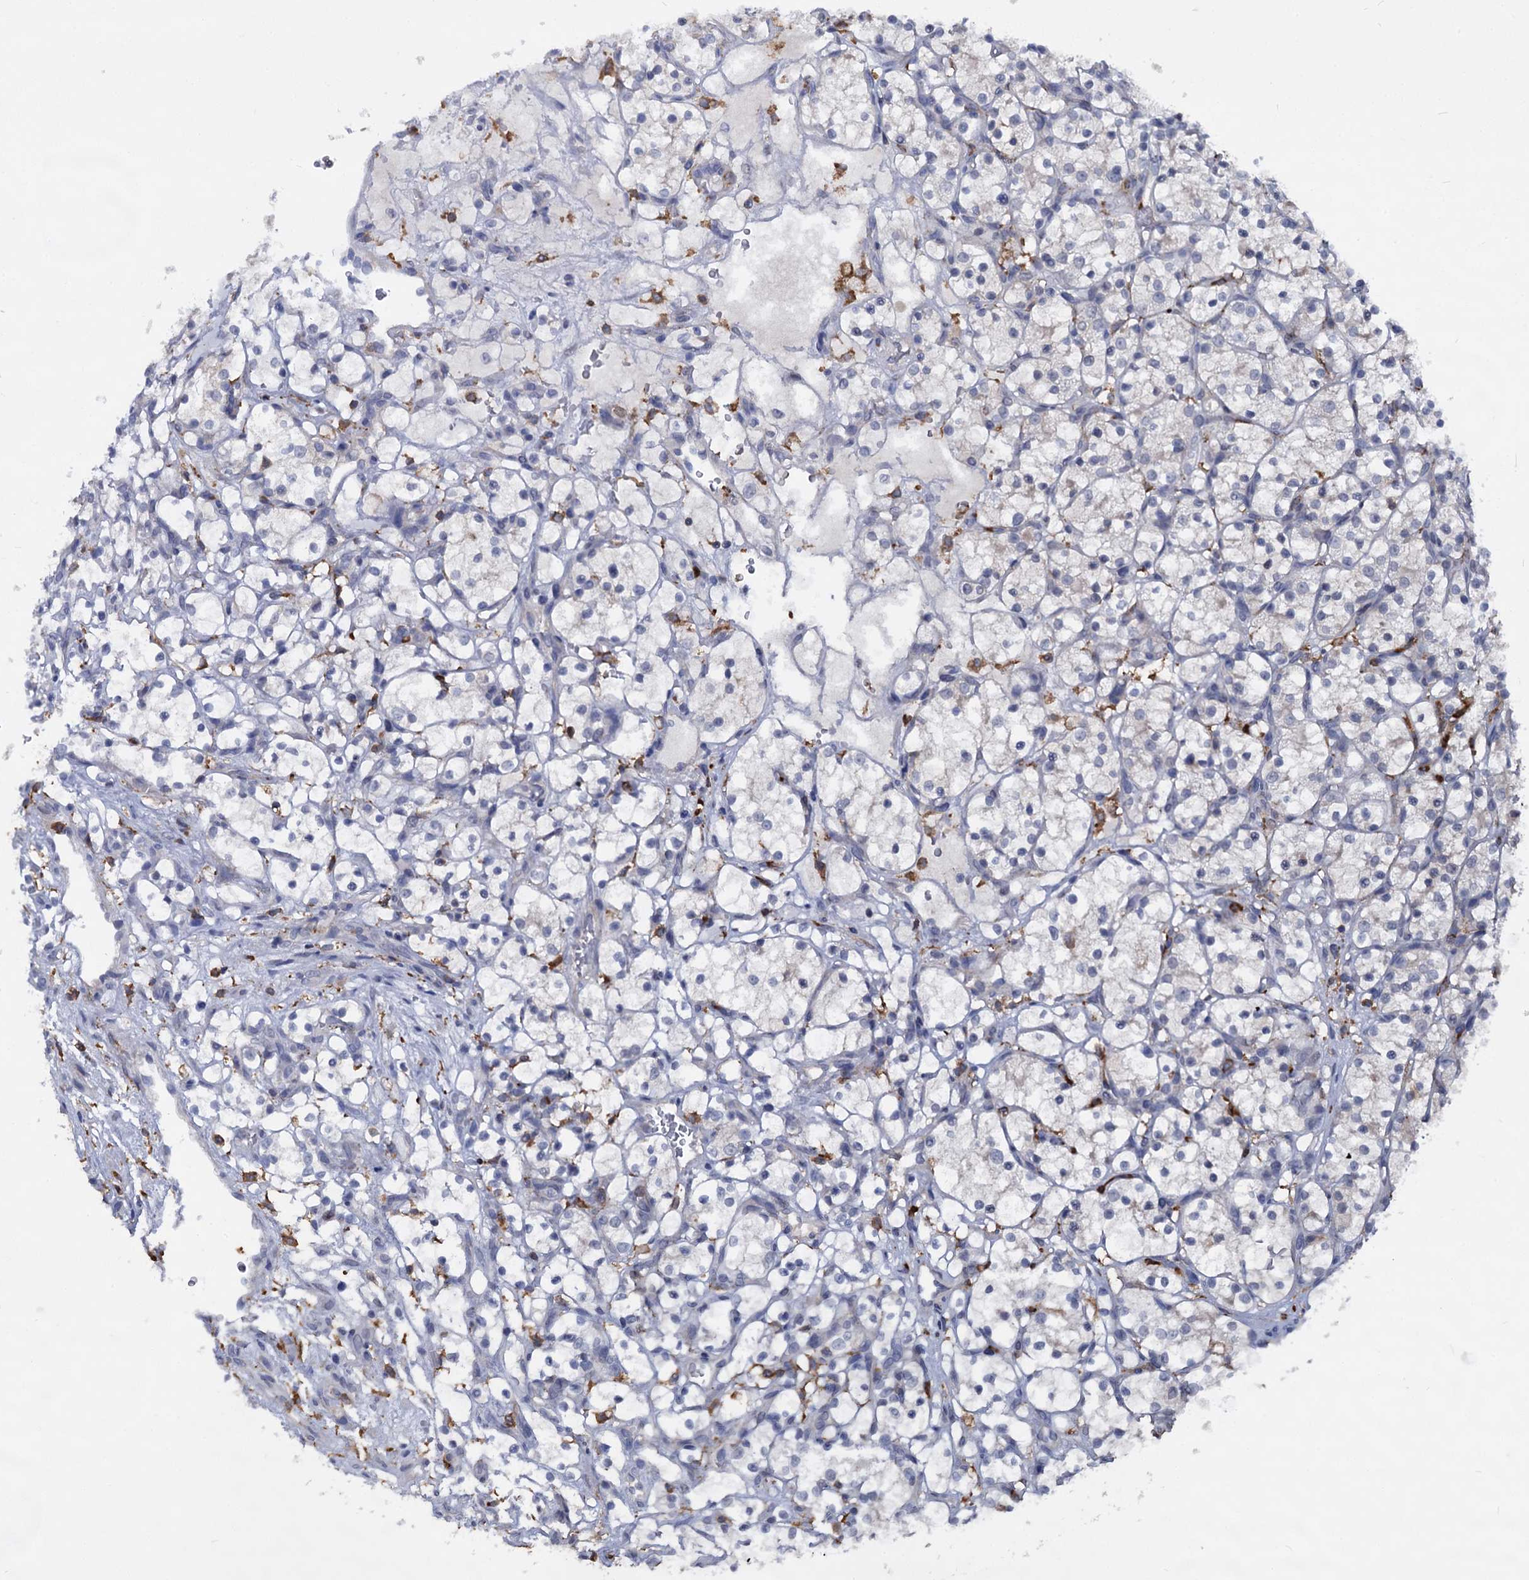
{"staining": {"intensity": "negative", "quantity": "none", "location": "none"}, "tissue": "renal cancer", "cell_type": "Tumor cells", "image_type": "cancer", "snomed": [{"axis": "morphology", "description": "Adenocarcinoma, NOS"}, {"axis": "topography", "description": "Kidney"}], "caption": "Immunohistochemistry photomicrograph of renal adenocarcinoma stained for a protein (brown), which shows no expression in tumor cells.", "gene": "RHOG", "patient": {"sex": "female", "age": 69}}